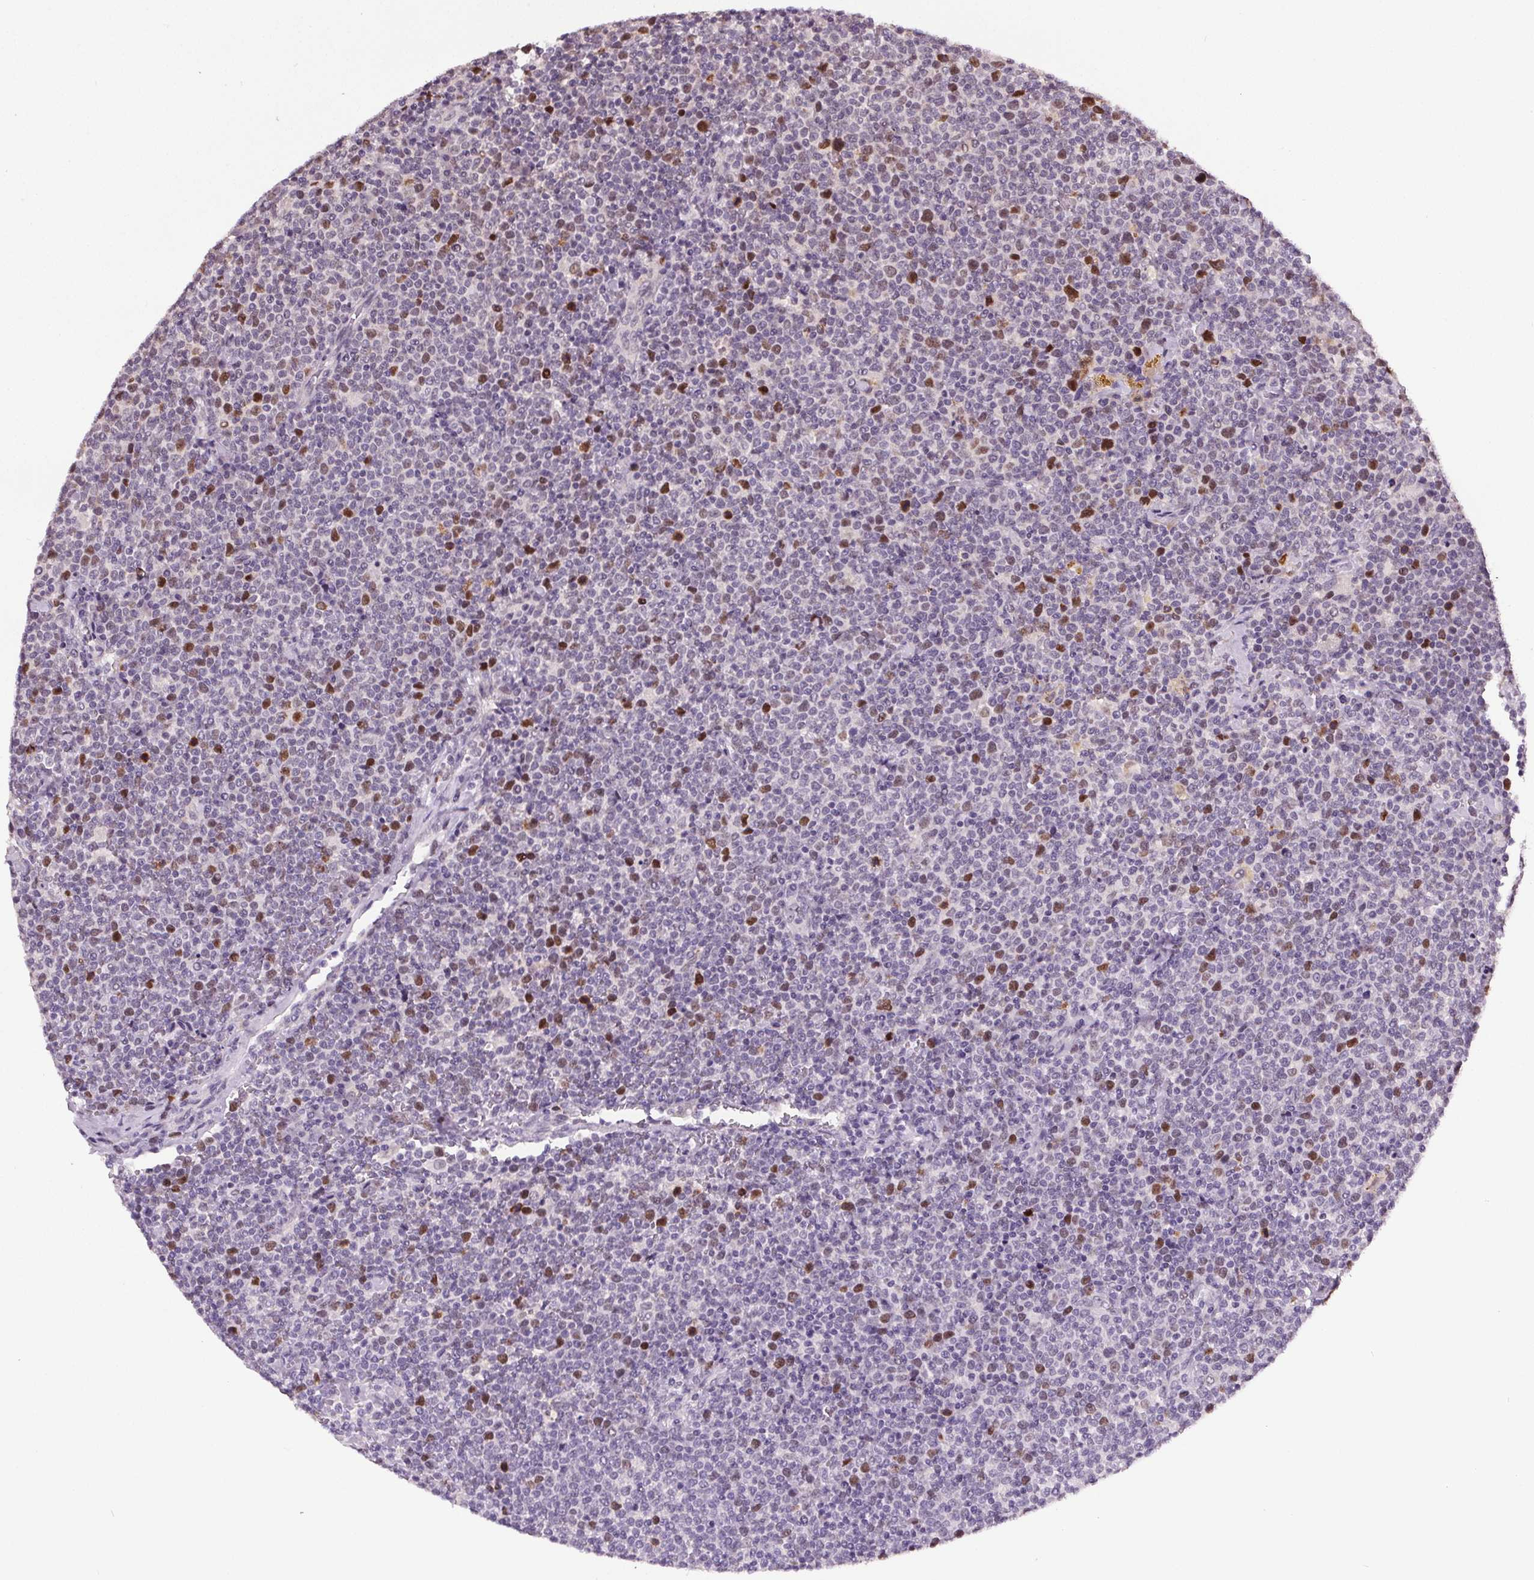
{"staining": {"intensity": "moderate", "quantity": "<25%", "location": "nuclear"}, "tissue": "lymphoma", "cell_type": "Tumor cells", "image_type": "cancer", "snomed": [{"axis": "morphology", "description": "Malignant lymphoma, non-Hodgkin's type, High grade"}, {"axis": "topography", "description": "Lymph node"}], "caption": "A histopathology image showing moderate nuclear expression in approximately <25% of tumor cells in lymphoma, as visualized by brown immunohistochemical staining.", "gene": "CENPF", "patient": {"sex": "male", "age": 61}}